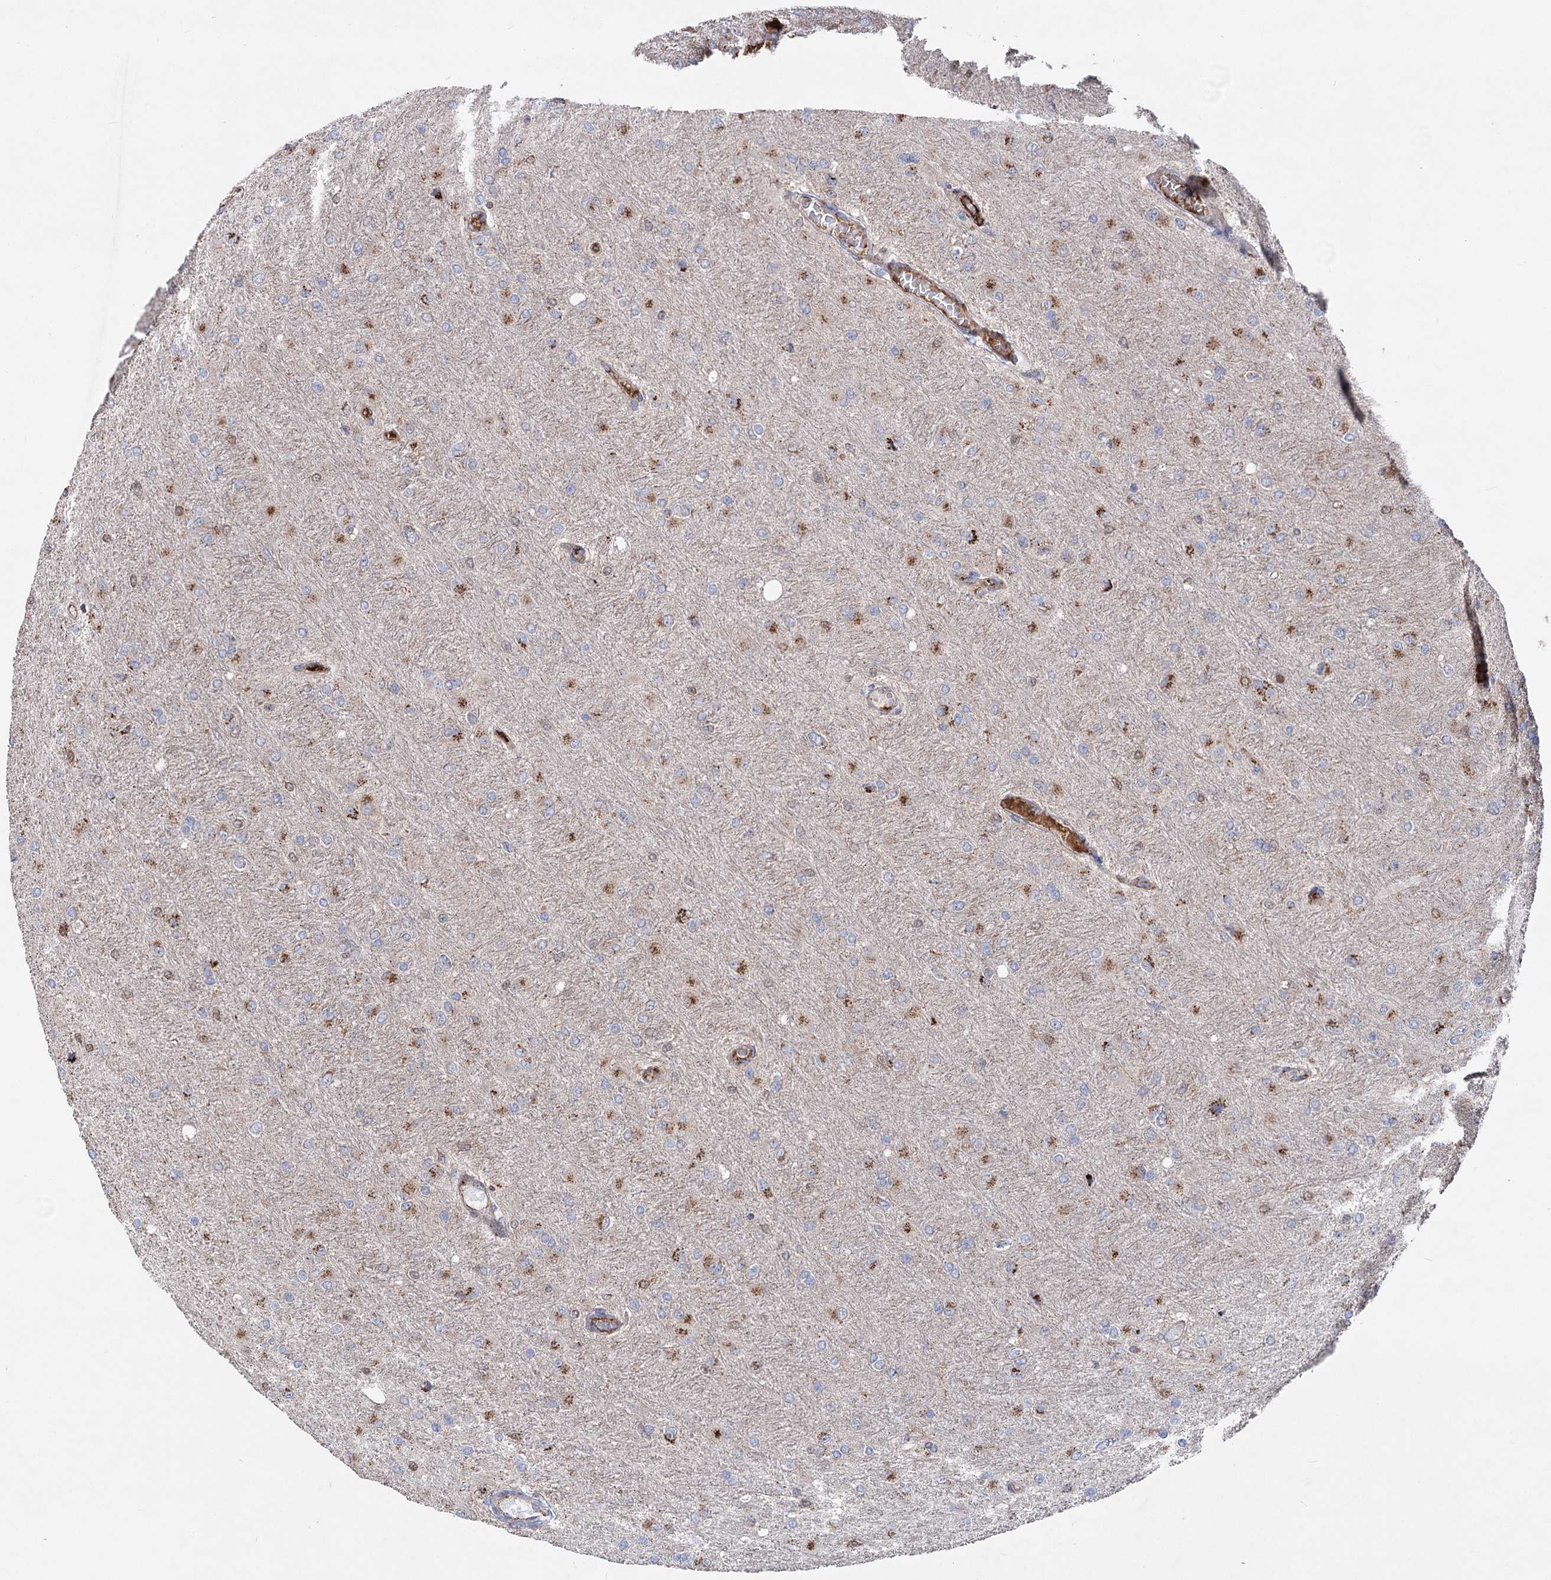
{"staining": {"intensity": "strong", "quantity": "<25%", "location": "cytoplasmic/membranous"}, "tissue": "glioma", "cell_type": "Tumor cells", "image_type": "cancer", "snomed": [{"axis": "morphology", "description": "Glioma, malignant, High grade"}, {"axis": "topography", "description": "Cerebral cortex"}], "caption": "This micrograph shows glioma stained with immunohistochemistry to label a protein in brown. The cytoplasmic/membranous of tumor cells show strong positivity for the protein. Nuclei are counter-stained blue.", "gene": "ARHGAP20", "patient": {"sex": "female", "age": 36}}